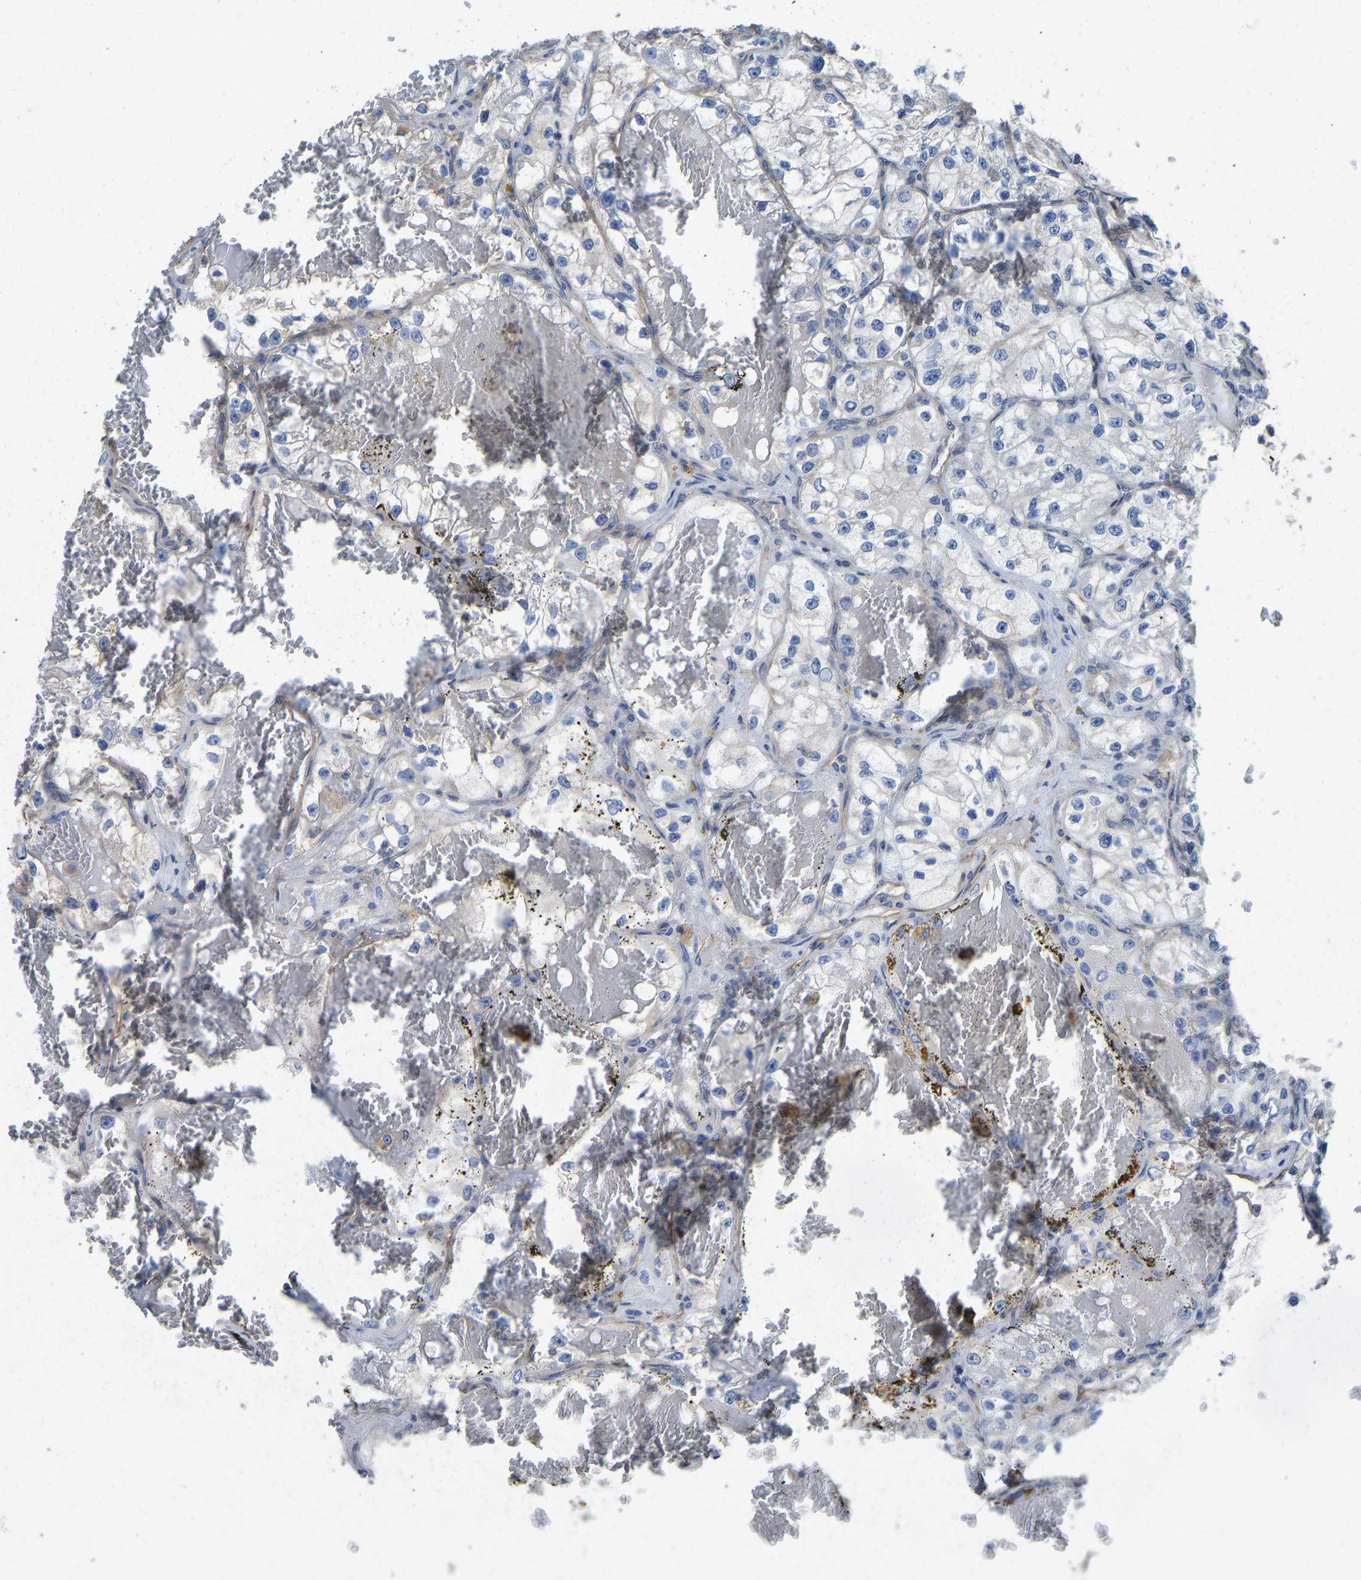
{"staining": {"intensity": "negative", "quantity": "none", "location": "none"}, "tissue": "renal cancer", "cell_type": "Tumor cells", "image_type": "cancer", "snomed": [{"axis": "morphology", "description": "Adenocarcinoma, NOS"}, {"axis": "topography", "description": "Kidney"}], "caption": "DAB immunohistochemical staining of renal cancer (adenocarcinoma) demonstrates no significant positivity in tumor cells.", "gene": "ELMO2", "patient": {"sex": "female", "age": 57}}